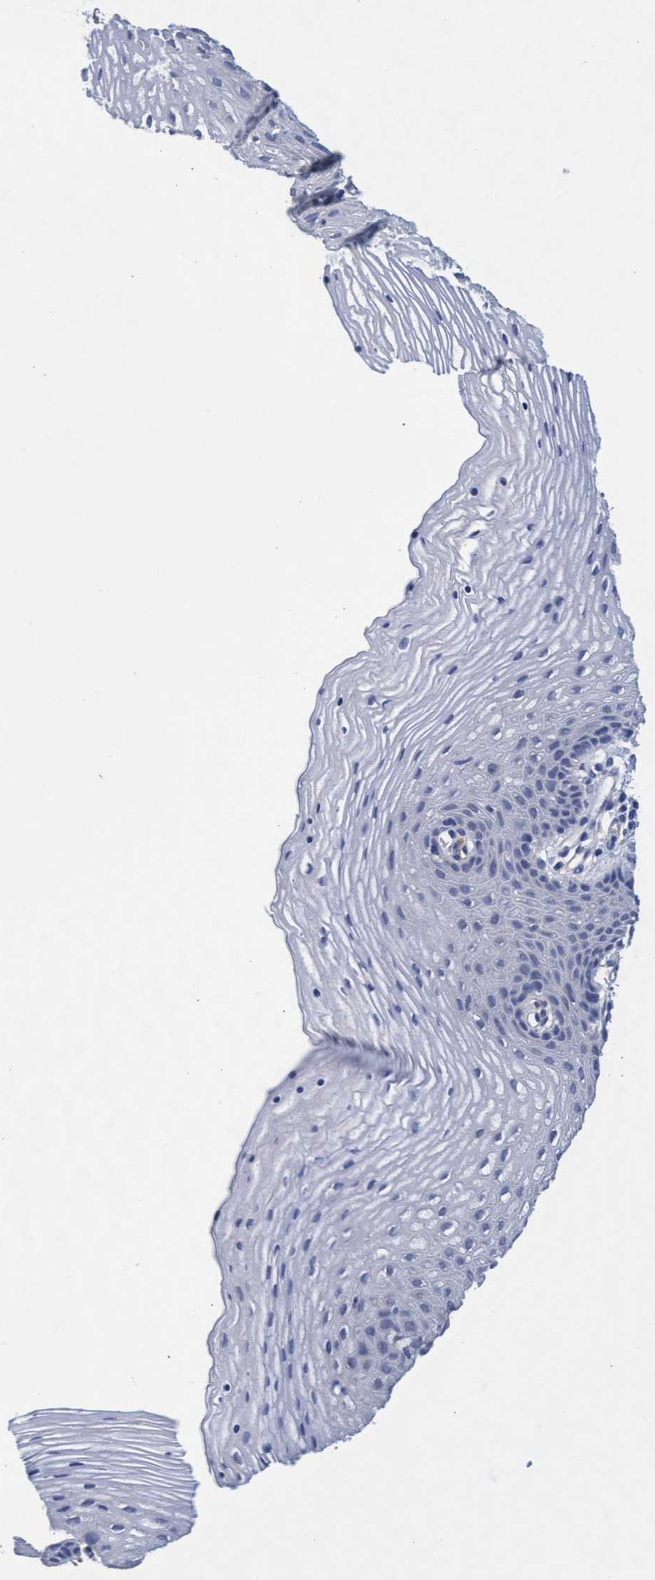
{"staining": {"intensity": "negative", "quantity": "none", "location": "none"}, "tissue": "vagina", "cell_type": "Squamous epithelial cells", "image_type": "normal", "snomed": [{"axis": "morphology", "description": "Normal tissue, NOS"}, {"axis": "topography", "description": "Vagina"}], "caption": "IHC micrograph of normal human vagina stained for a protein (brown), which demonstrates no staining in squamous epithelial cells.", "gene": "CPQ", "patient": {"sex": "female", "age": 32}}